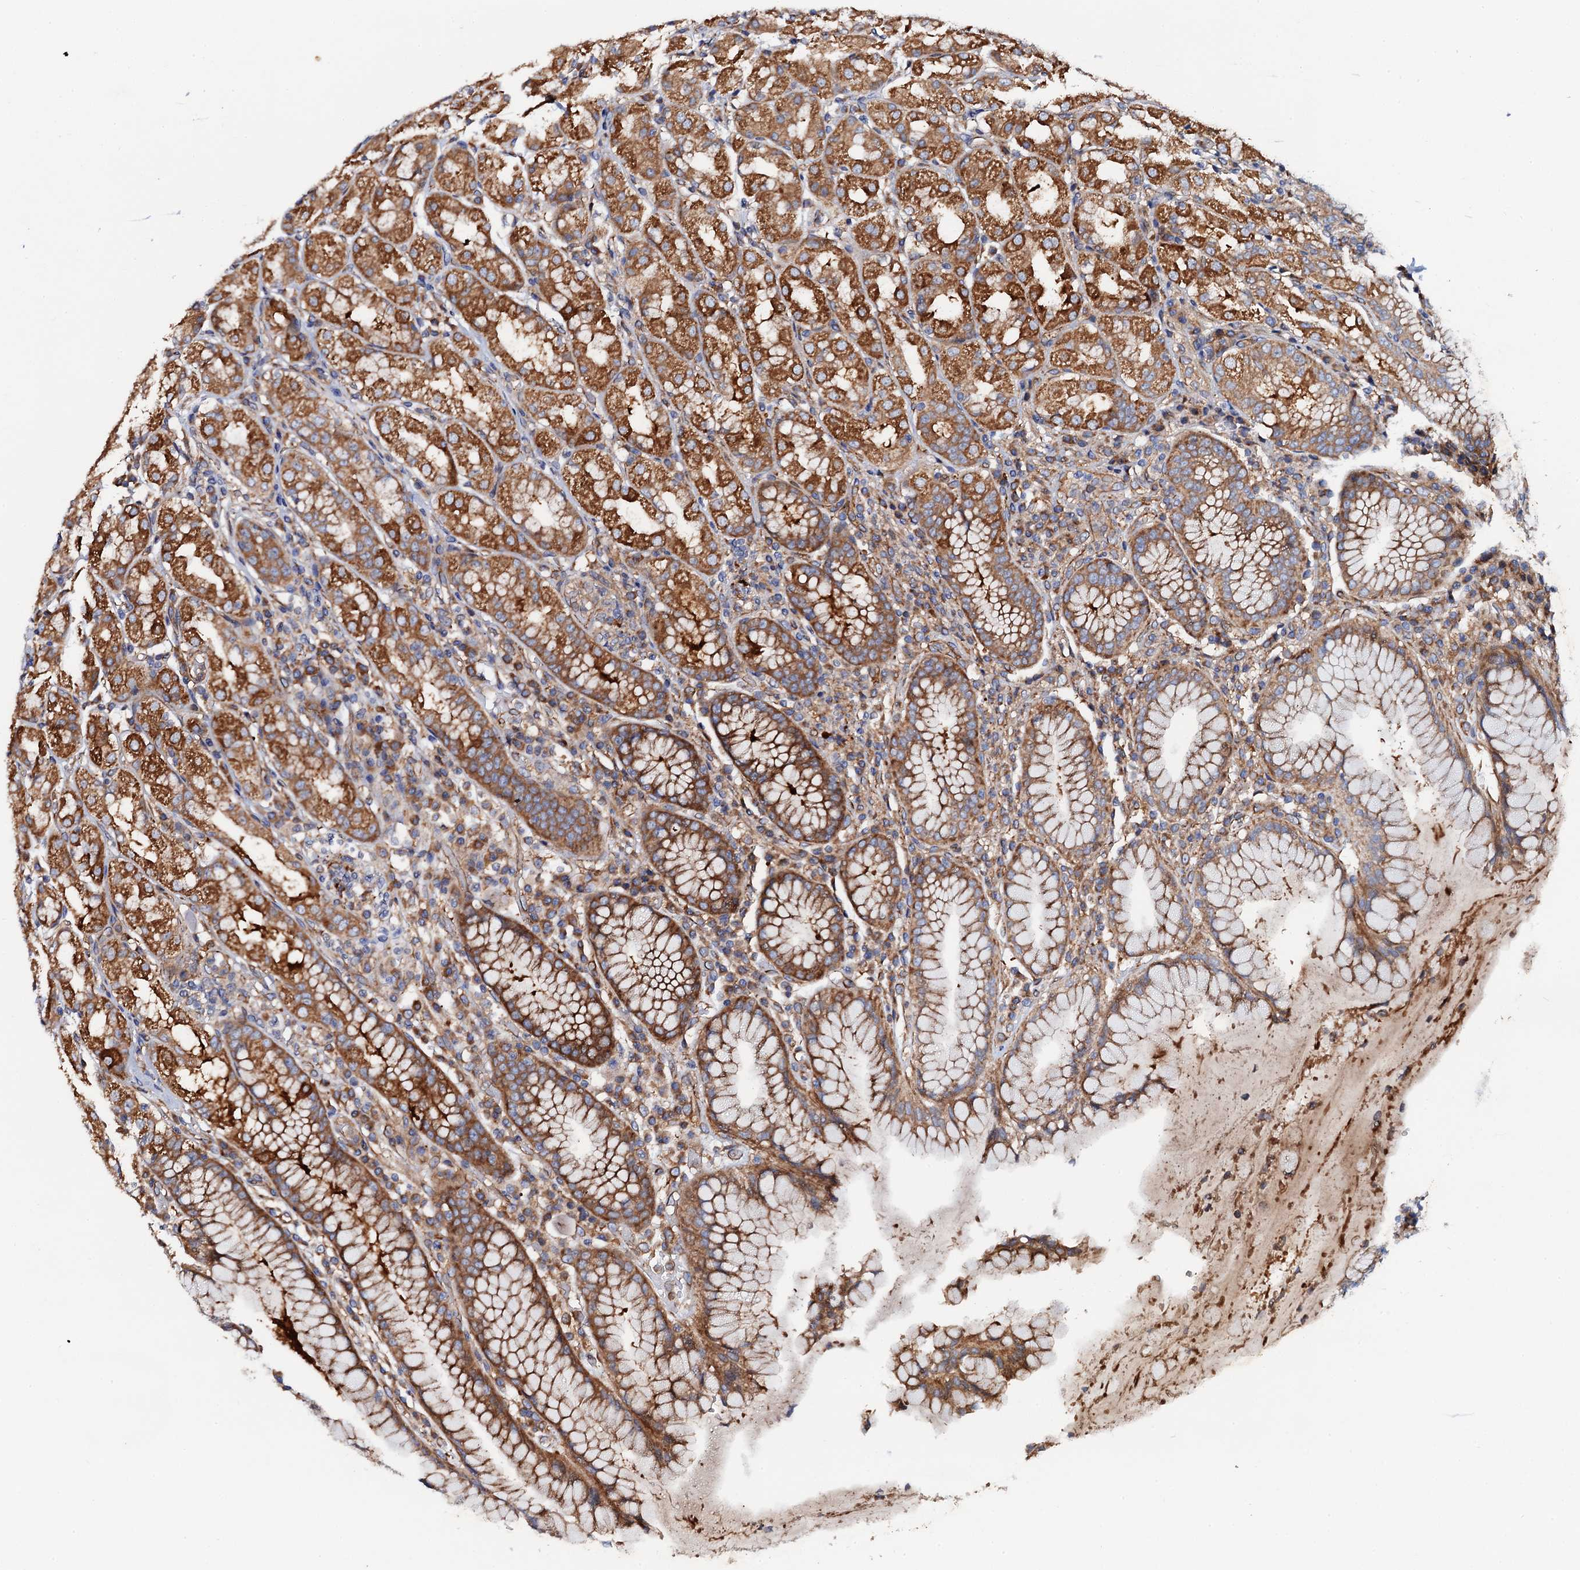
{"staining": {"intensity": "strong", "quantity": ">75%", "location": "cytoplasmic/membranous"}, "tissue": "stomach", "cell_type": "Glandular cells", "image_type": "normal", "snomed": [{"axis": "morphology", "description": "Normal tissue, NOS"}, {"axis": "topography", "description": "Stomach, lower"}], "caption": "Strong cytoplasmic/membranous positivity for a protein is present in approximately >75% of glandular cells of normal stomach using immunohistochemistry.", "gene": "MRPL48", "patient": {"sex": "female", "age": 56}}